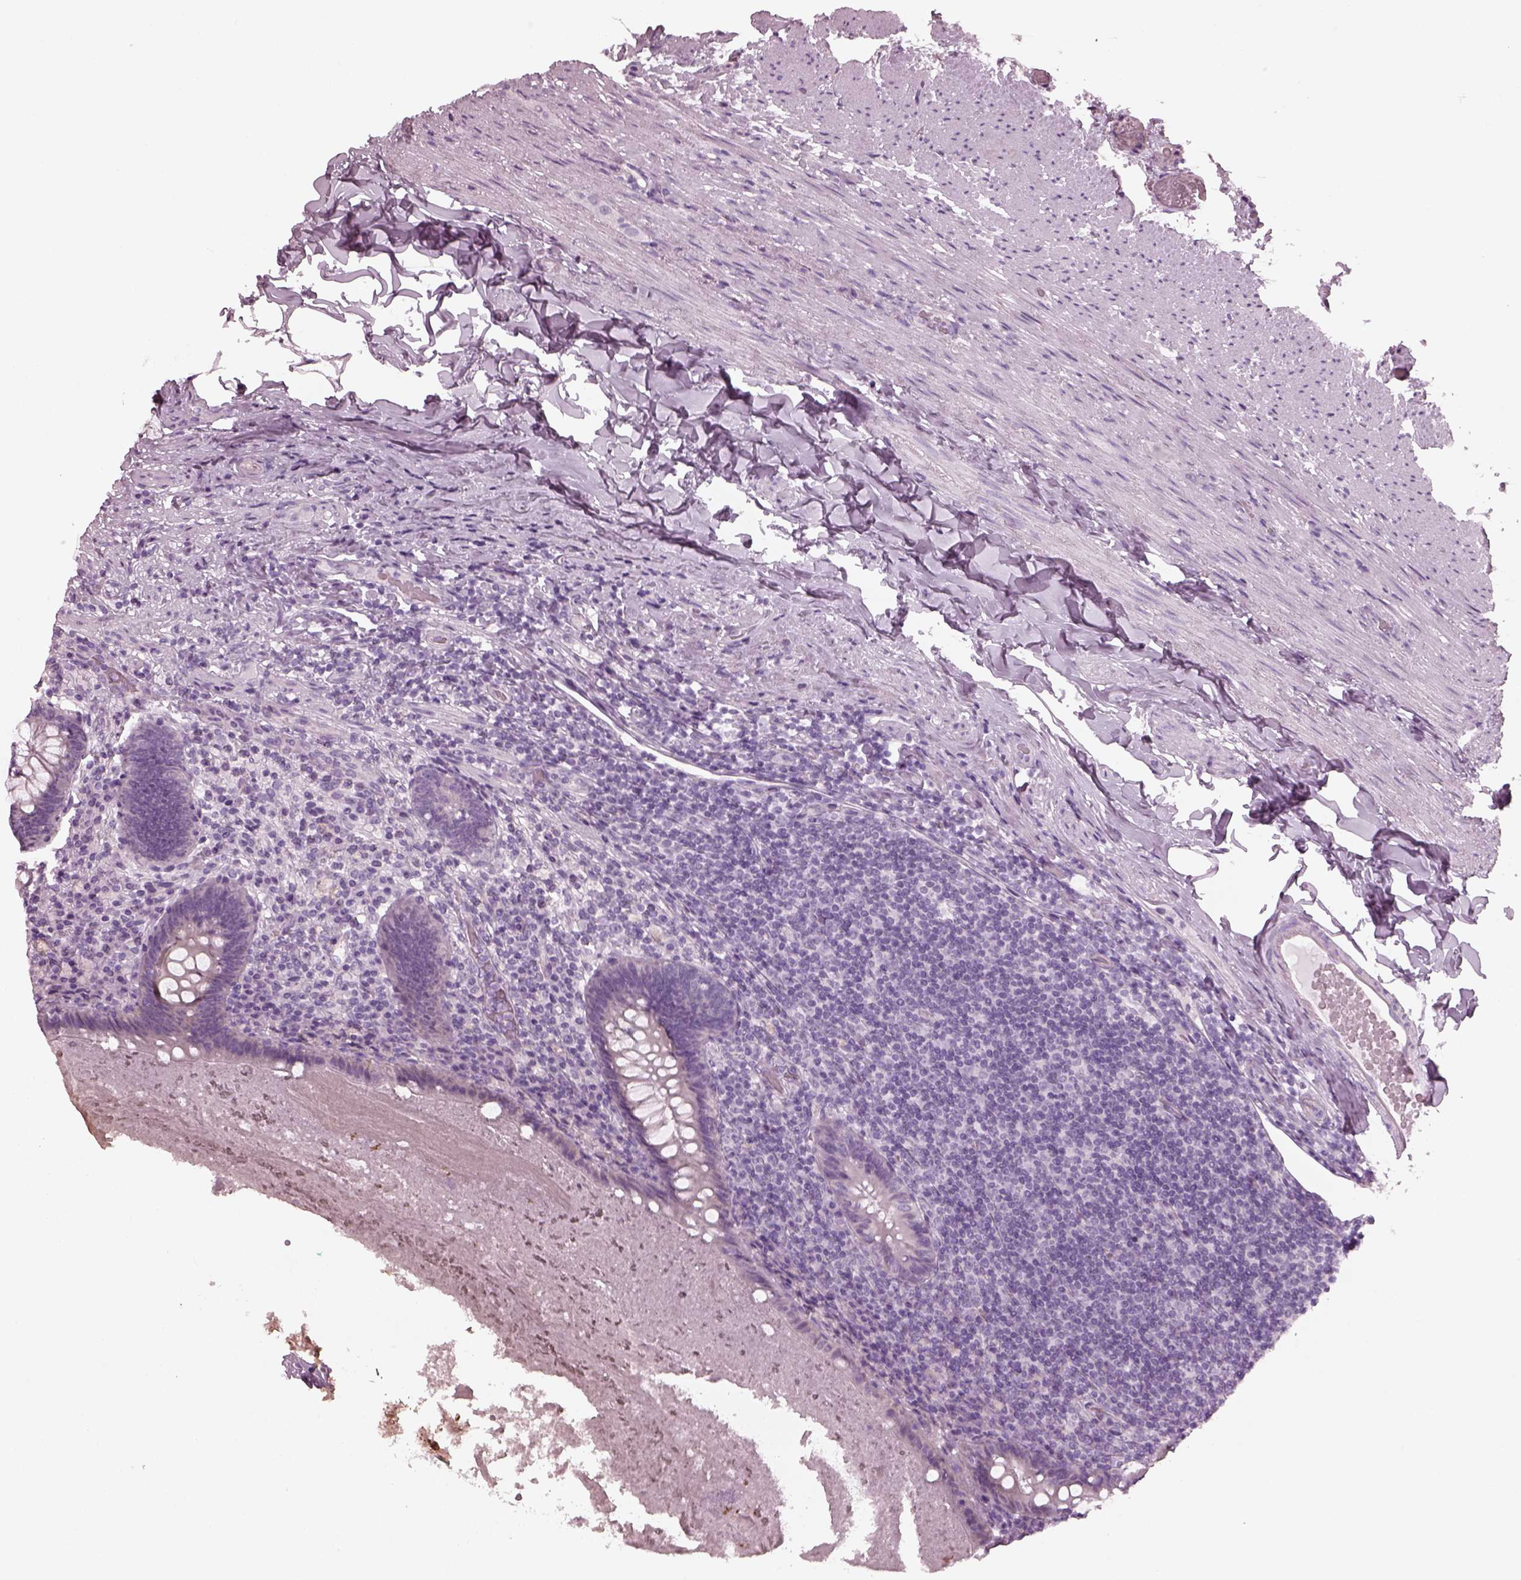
{"staining": {"intensity": "negative", "quantity": "none", "location": "none"}, "tissue": "appendix", "cell_type": "Glandular cells", "image_type": "normal", "snomed": [{"axis": "morphology", "description": "Normal tissue, NOS"}, {"axis": "topography", "description": "Appendix"}], "caption": "Protein analysis of benign appendix demonstrates no significant expression in glandular cells. Brightfield microscopy of immunohistochemistry stained with DAB (3,3'-diaminobenzidine) (brown) and hematoxylin (blue), captured at high magnification.", "gene": "PDC", "patient": {"sex": "male", "age": 47}}